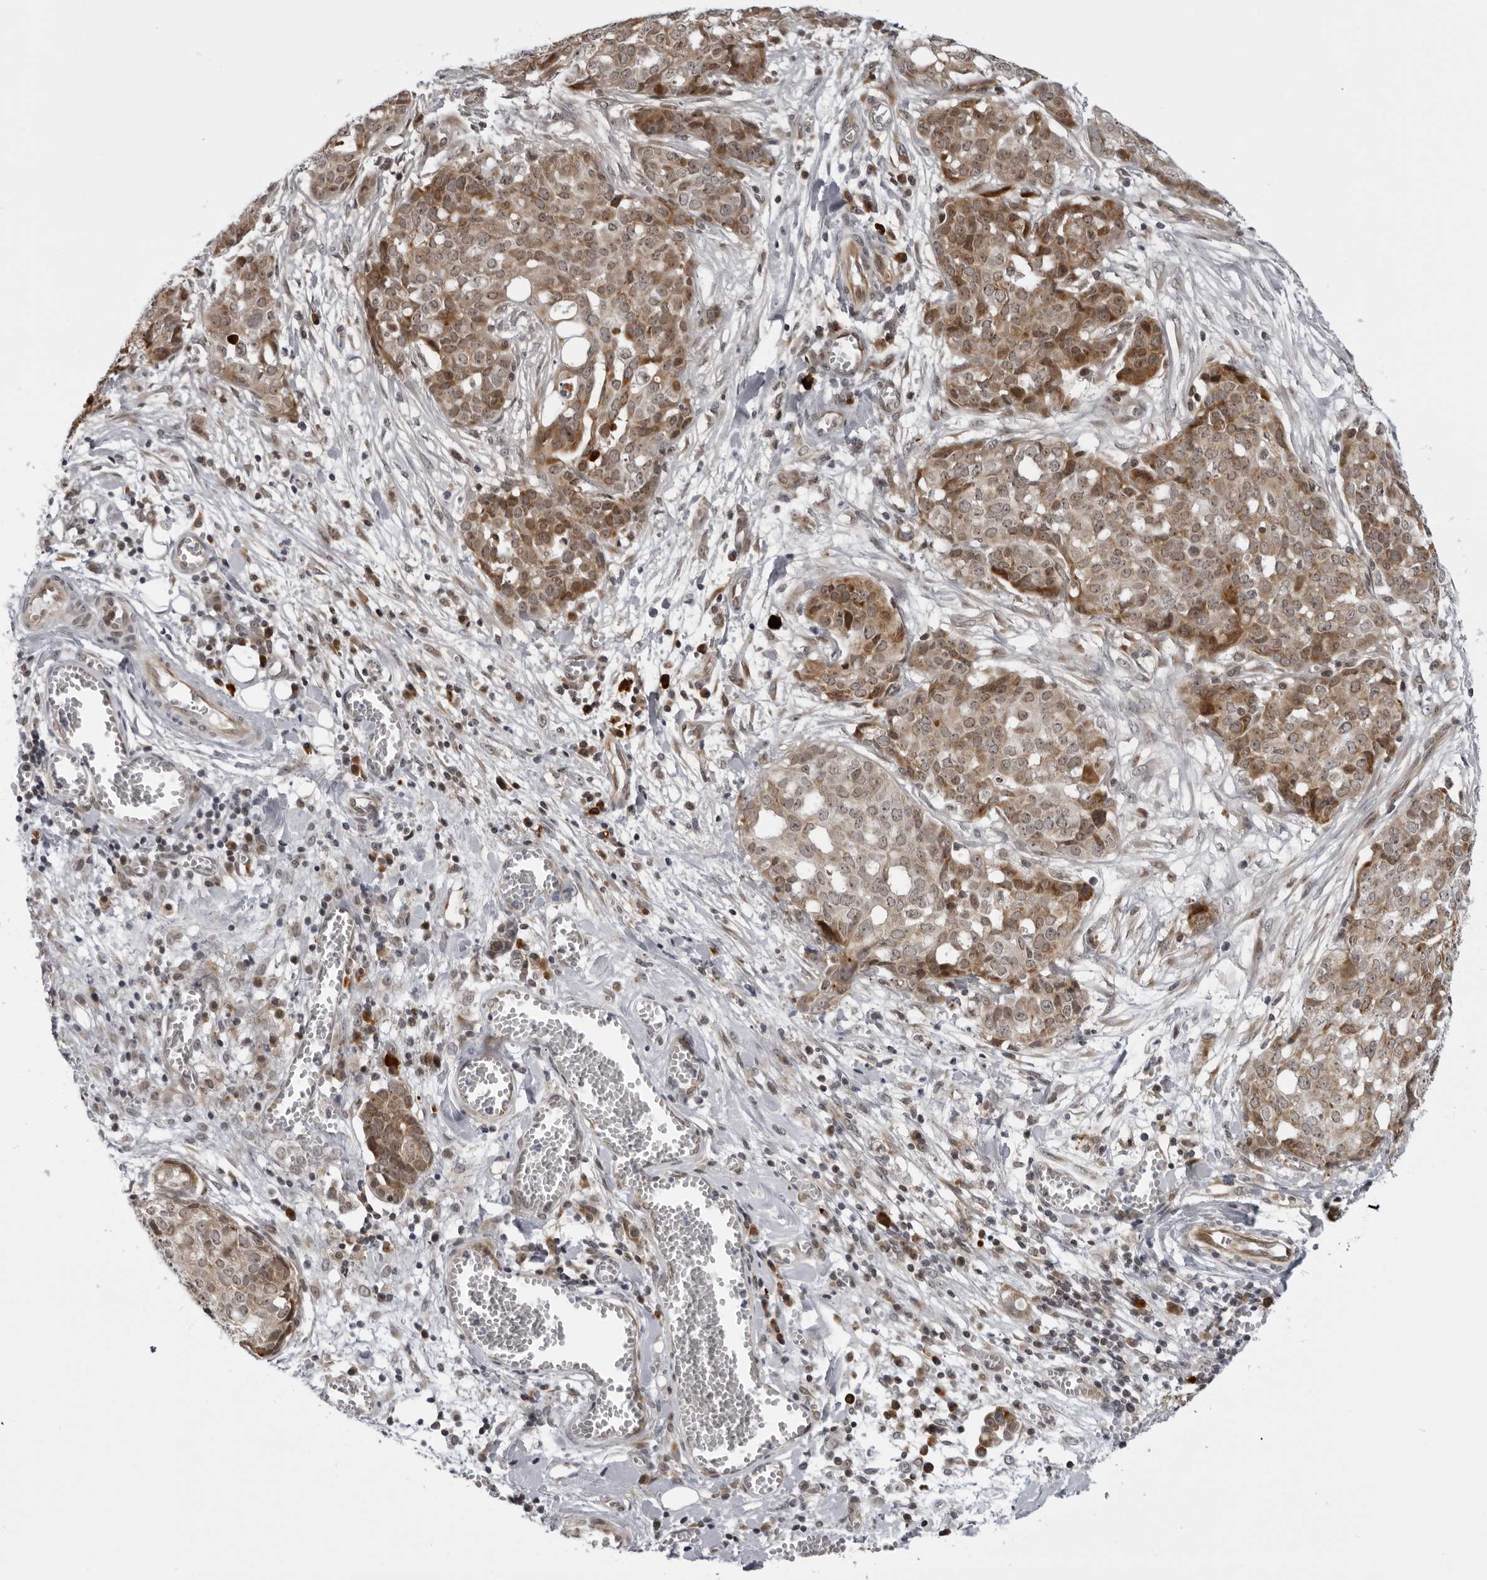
{"staining": {"intensity": "moderate", "quantity": ">75%", "location": "cytoplasmic/membranous"}, "tissue": "ovarian cancer", "cell_type": "Tumor cells", "image_type": "cancer", "snomed": [{"axis": "morphology", "description": "Cystadenocarcinoma, serous, NOS"}, {"axis": "topography", "description": "Soft tissue"}, {"axis": "topography", "description": "Ovary"}], "caption": "Ovarian cancer stained for a protein (brown) reveals moderate cytoplasmic/membranous positive positivity in about >75% of tumor cells.", "gene": "GCSAML", "patient": {"sex": "female", "age": 57}}